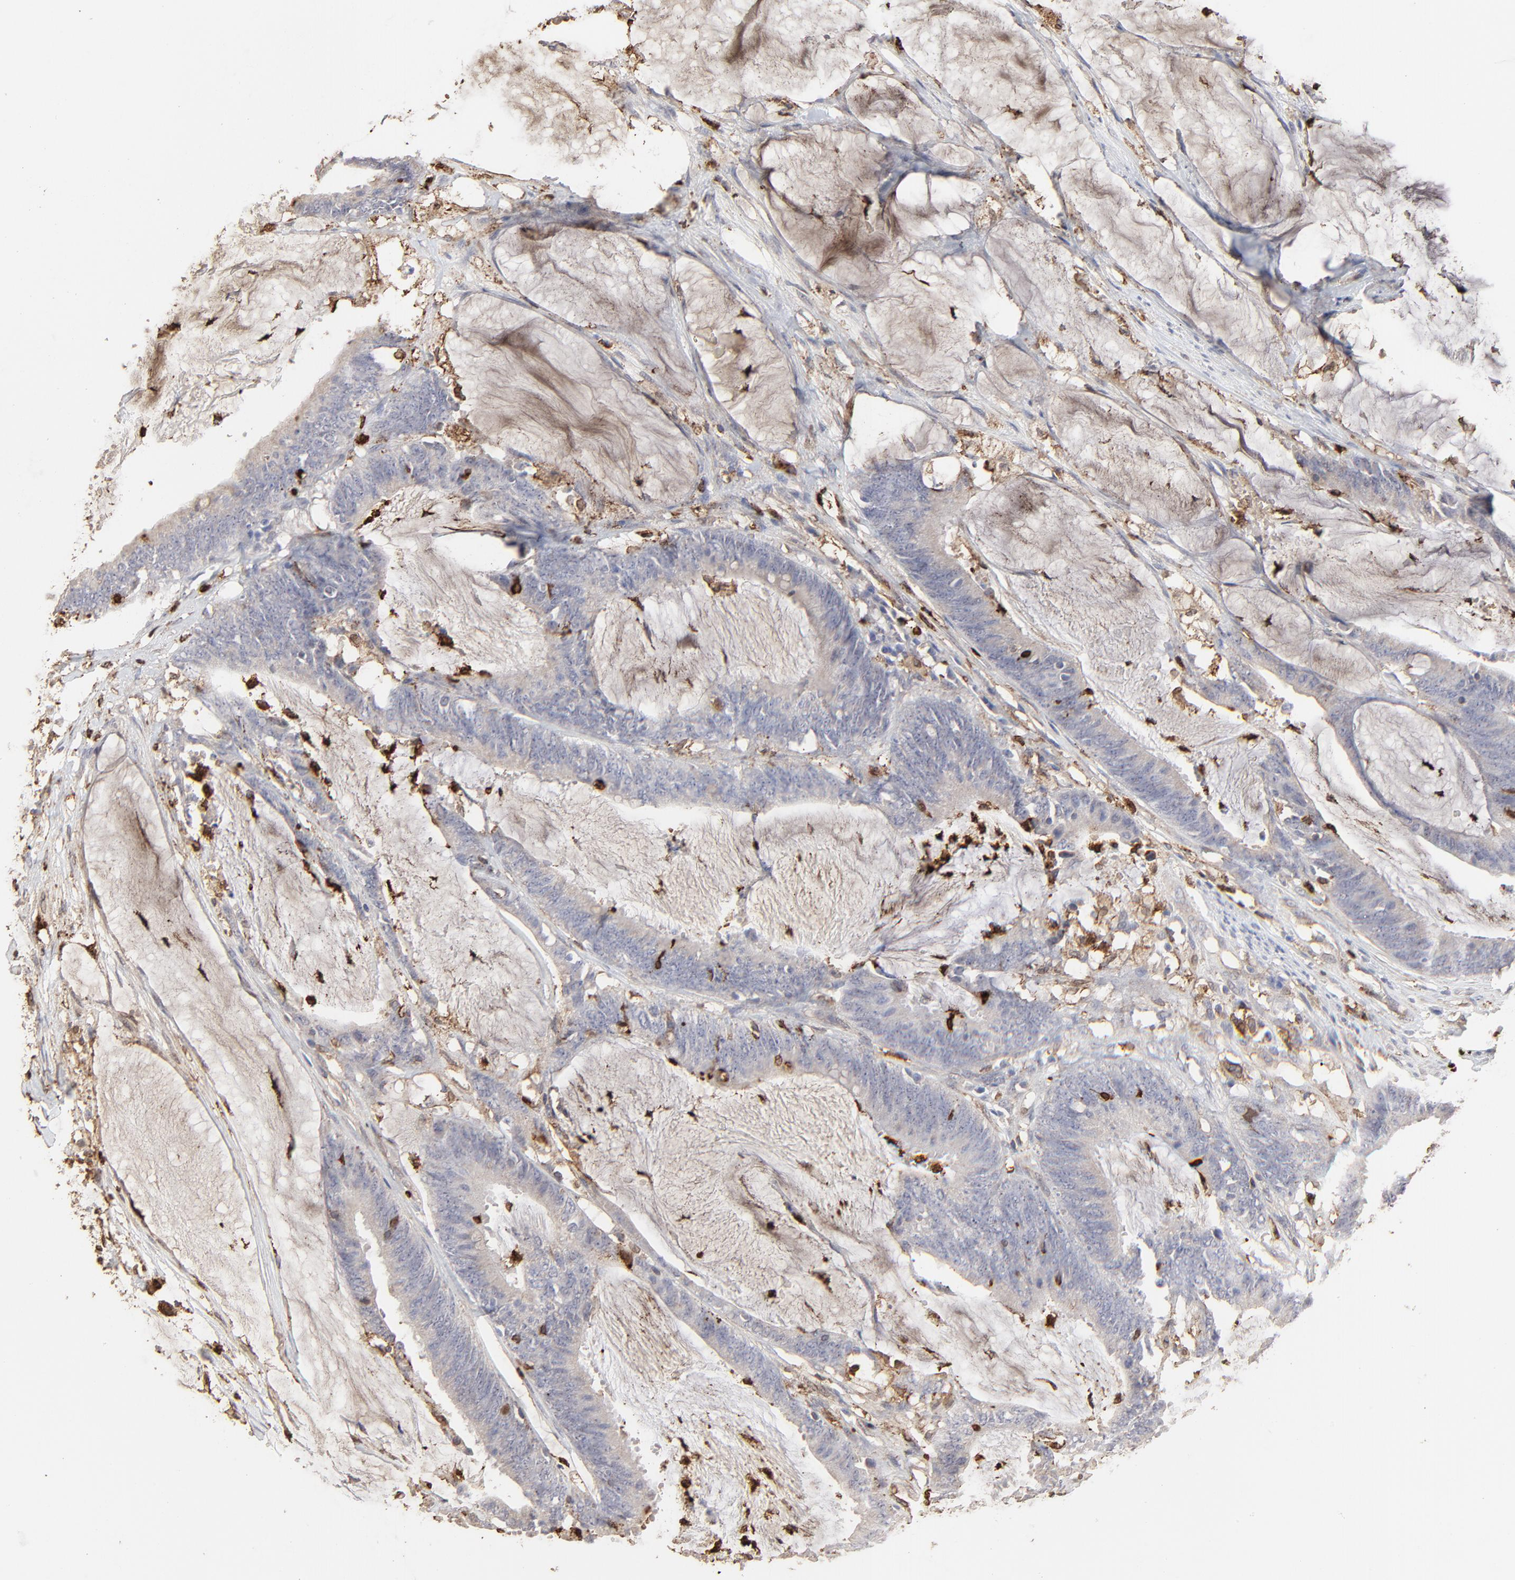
{"staining": {"intensity": "weak", "quantity": ">75%", "location": "cytoplasmic/membranous"}, "tissue": "colorectal cancer", "cell_type": "Tumor cells", "image_type": "cancer", "snomed": [{"axis": "morphology", "description": "Adenocarcinoma, NOS"}, {"axis": "topography", "description": "Rectum"}], "caption": "Human colorectal adenocarcinoma stained with a brown dye shows weak cytoplasmic/membranous positive staining in about >75% of tumor cells.", "gene": "SLC6A14", "patient": {"sex": "female", "age": 66}}